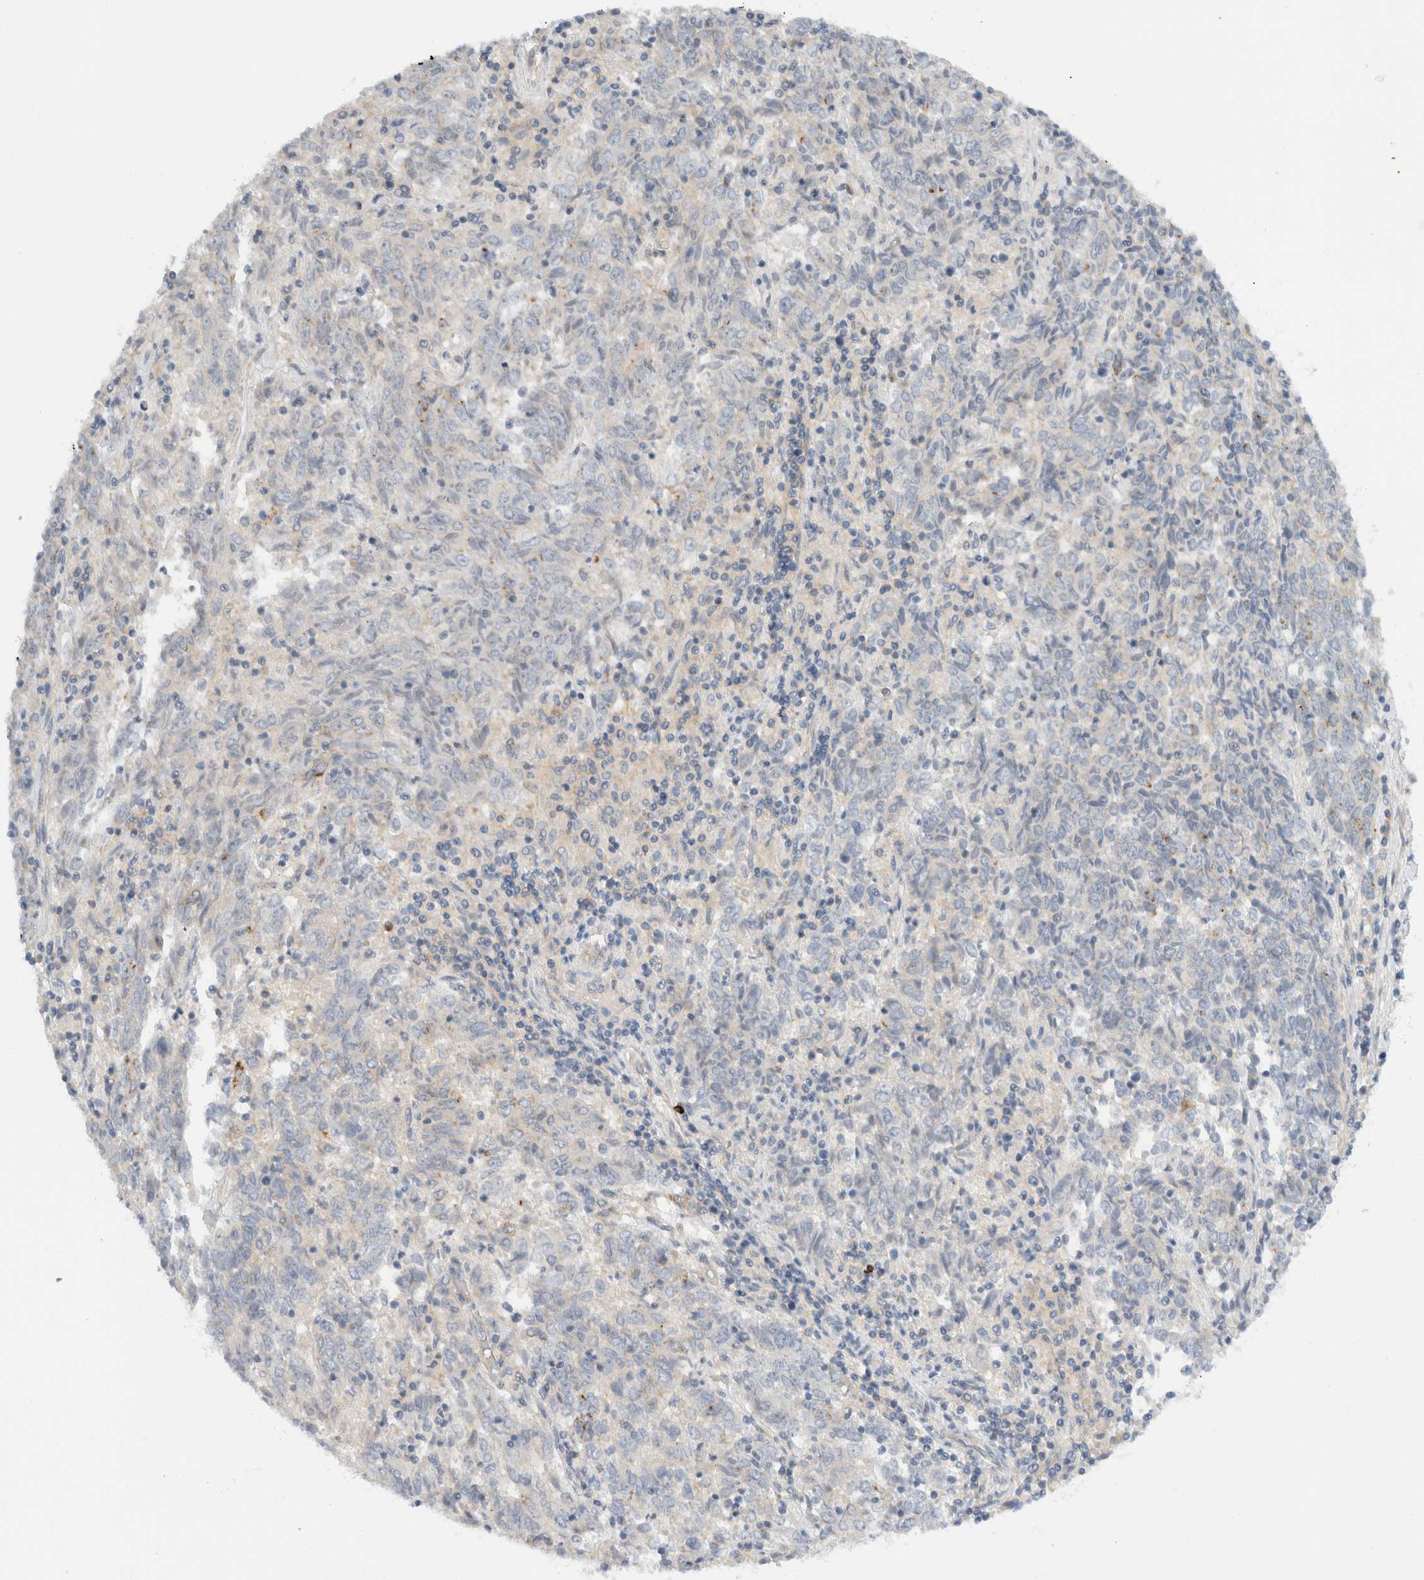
{"staining": {"intensity": "negative", "quantity": "none", "location": "none"}, "tissue": "endometrial cancer", "cell_type": "Tumor cells", "image_type": "cancer", "snomed": [{"axis": "morphology", "description": "Adenocarcinoma, NOS"}, {"axis": "topography", "description": "Endometrium"}], "caption": "Endometrial adenocarcinoma was stained to show a protein in brown. There is no significant staining in tumor cells.", "gene": "SDR16C5", "patient": {"sex": "female", "age": 80}}